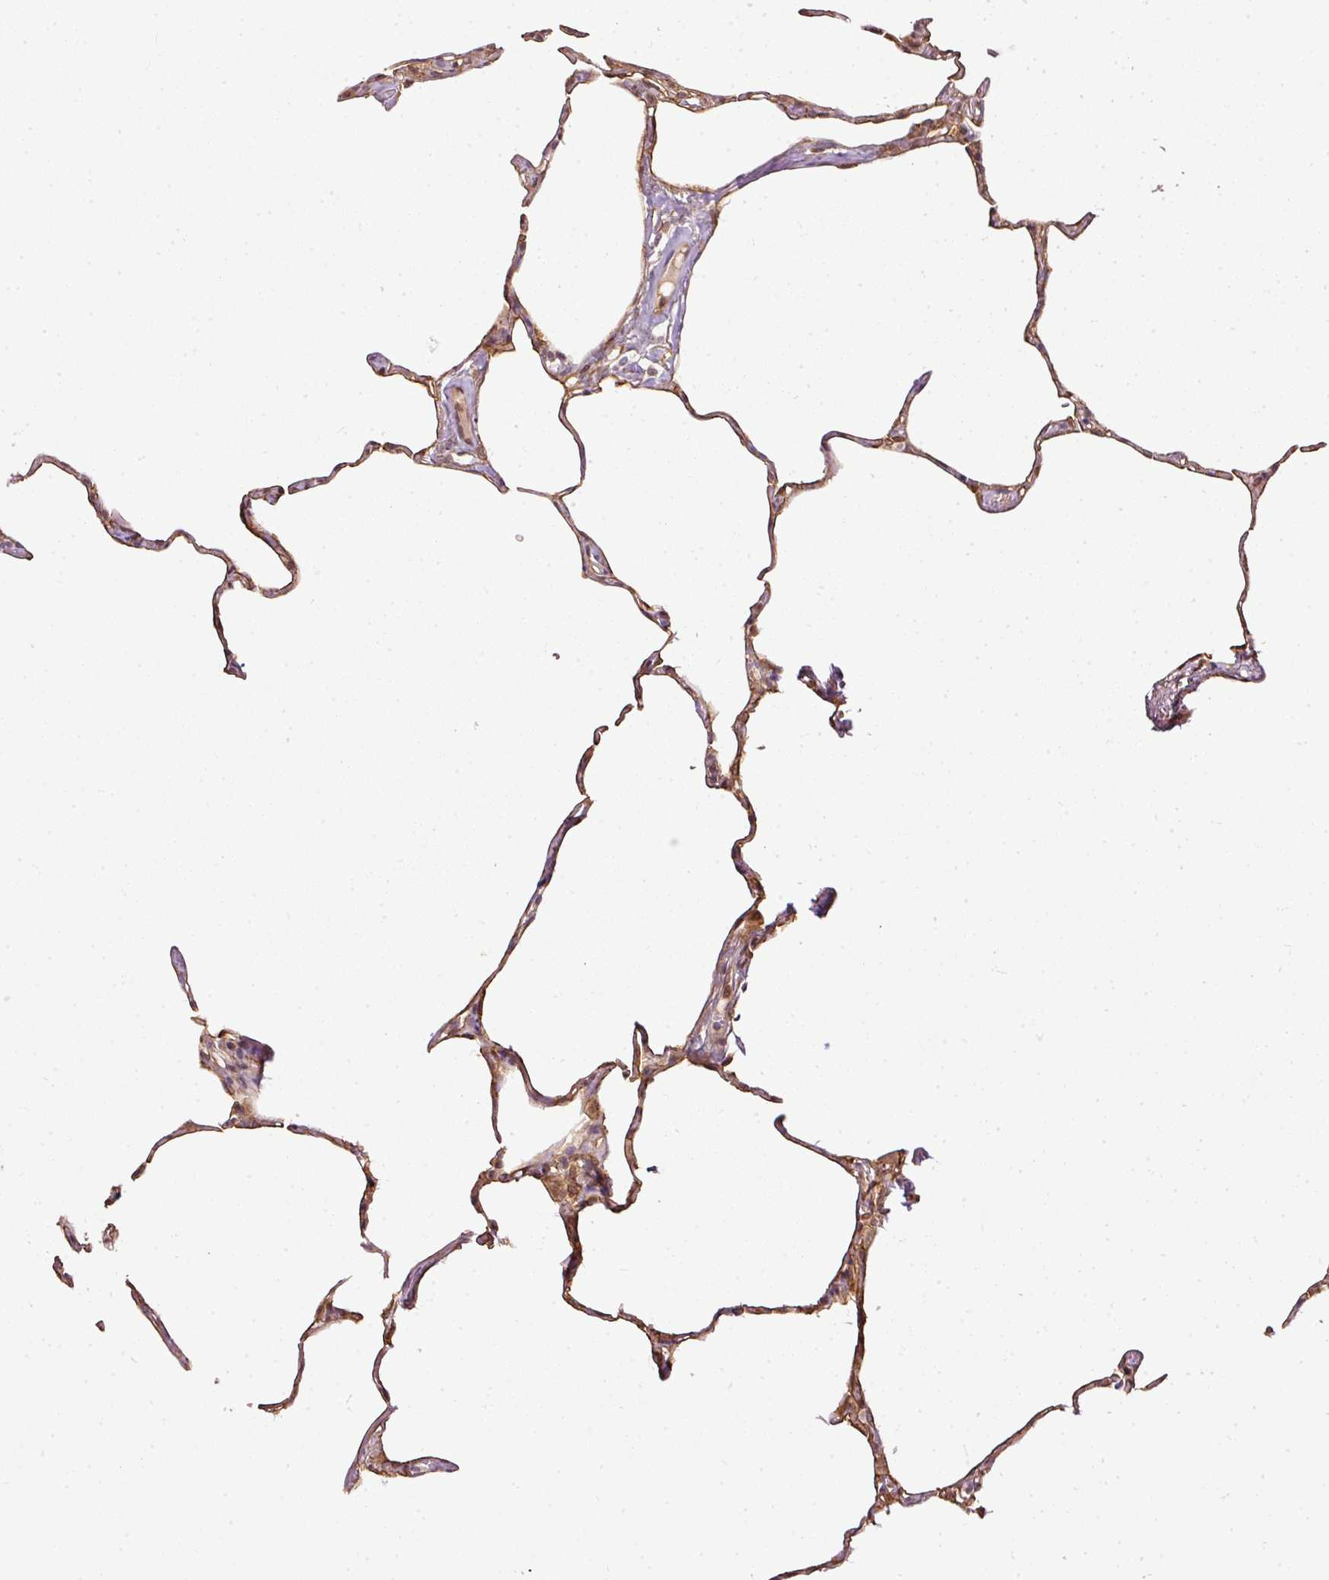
{"staining": {"intensity": "moderate", "quantity": "<25%", "location": "cytoplasmic/membranous"}, "tissue": "lung", "cell_type": "Alveolar cells", "image_type": "normal", "snomed": [{"axis": "morphology", "description": "Normal tissue, NOS"}, {"axis": "topography", "description": "Lung"}], "caption": "This histopathology image shows immunohistochemistry (IHC) staining of unremarkable human lung, with low moderate cytoplasmic/membranous positivity in approximately <25% of alveolar cells.", "gene": "MIF4GD", "patient": {"sex": "male", "age": 65}}